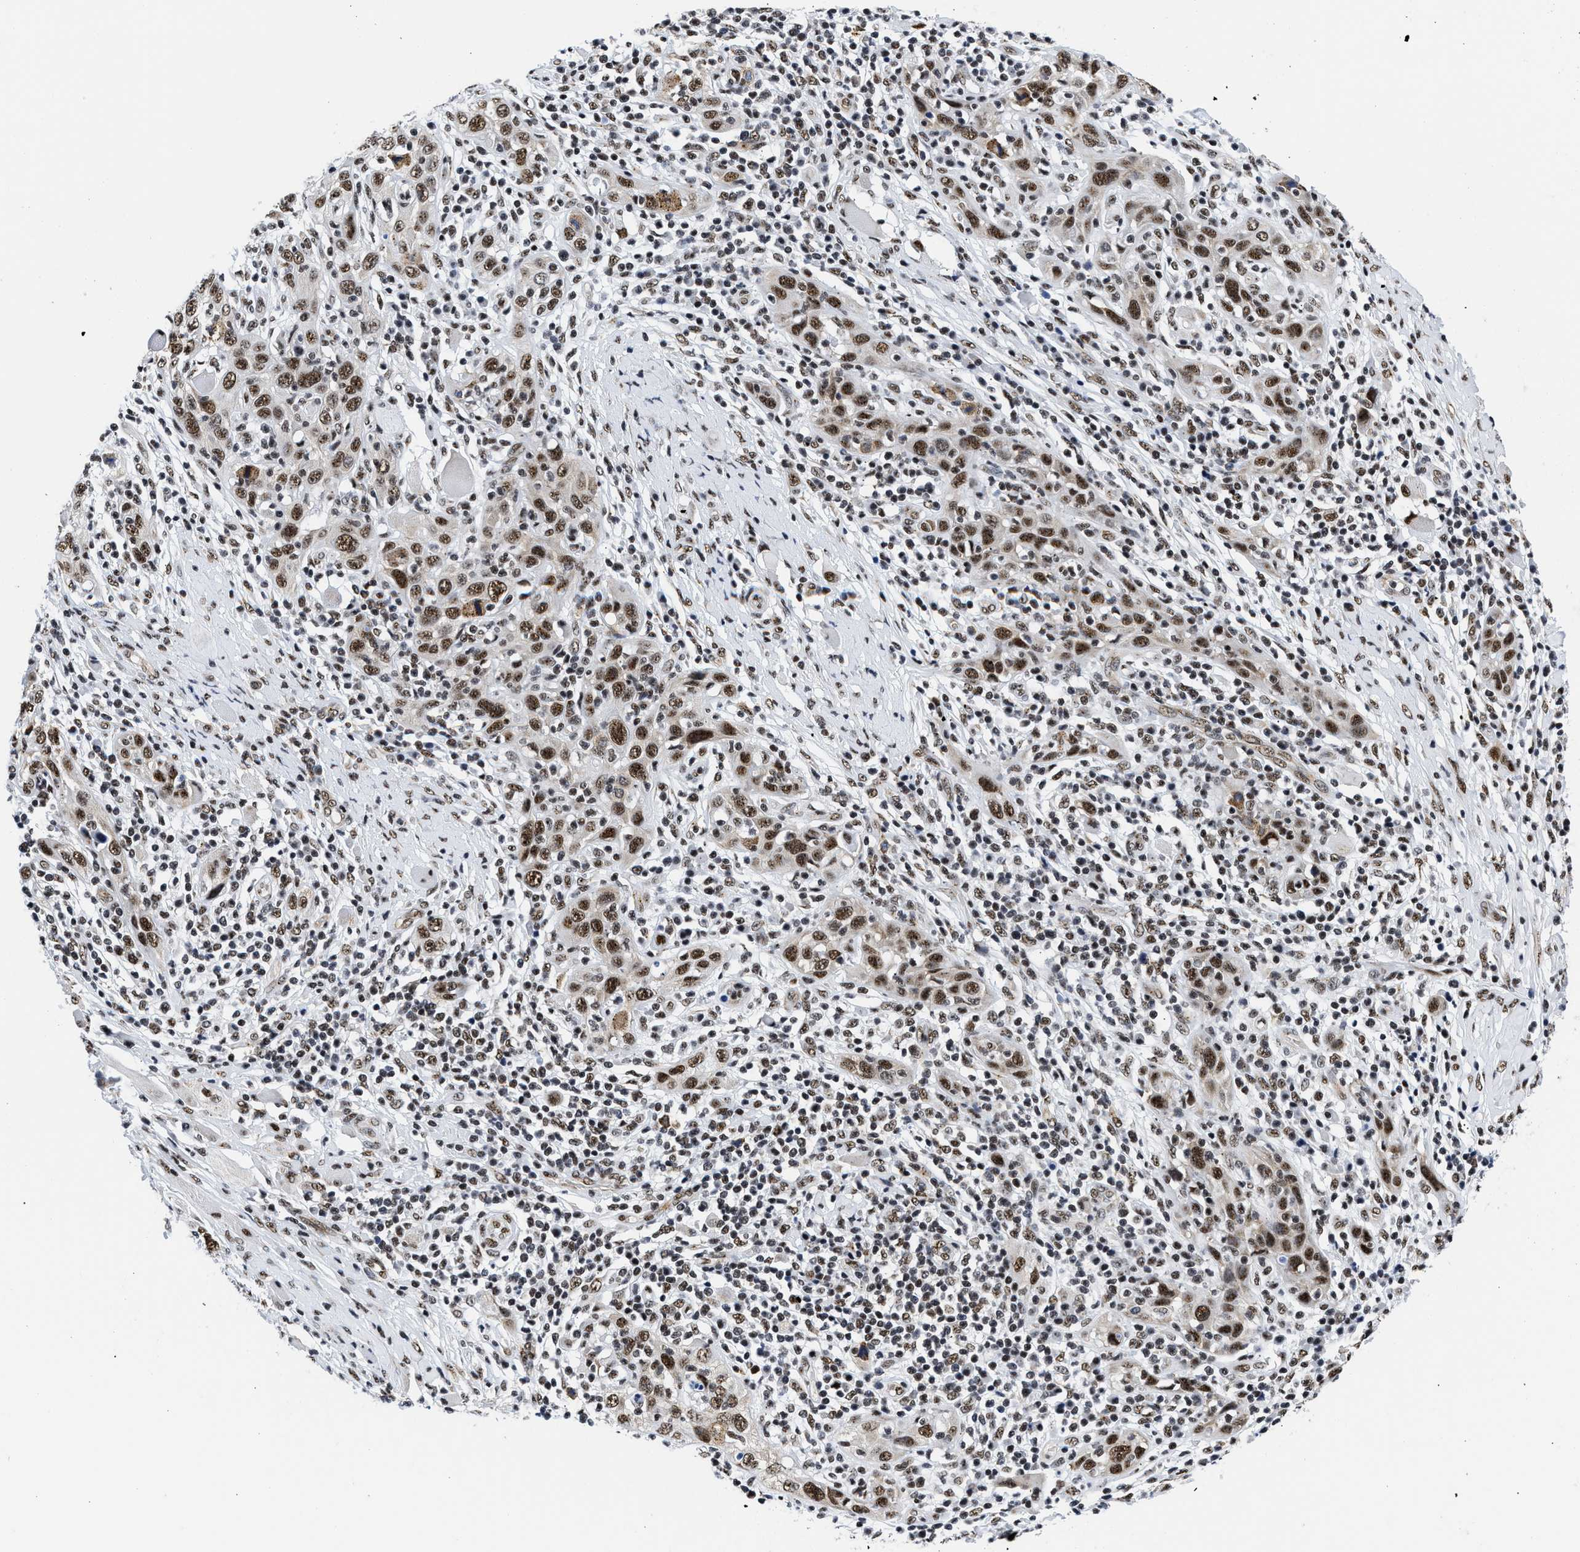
{"staining": {"intensity": "moderate", "quantity": ">75%", "location": "nuclear"}, "tissue": "skin cancer", "cell_type": "Tumor cells", "image_type": "cancer", "snomed": [{"axis": "morphology", "description": "Squamous cell carcinoma, NOS"}, {"axis": "topography", "description": "Skin"}], "caption": "IHC histopathology image of human skin cancer stained for a protein (brown), which shows medium levels of moderate nuclear expression in approximately >75% of tumor cells.", "gene": "RBM8A", "patient": {"sex": "female", "age": 88}}